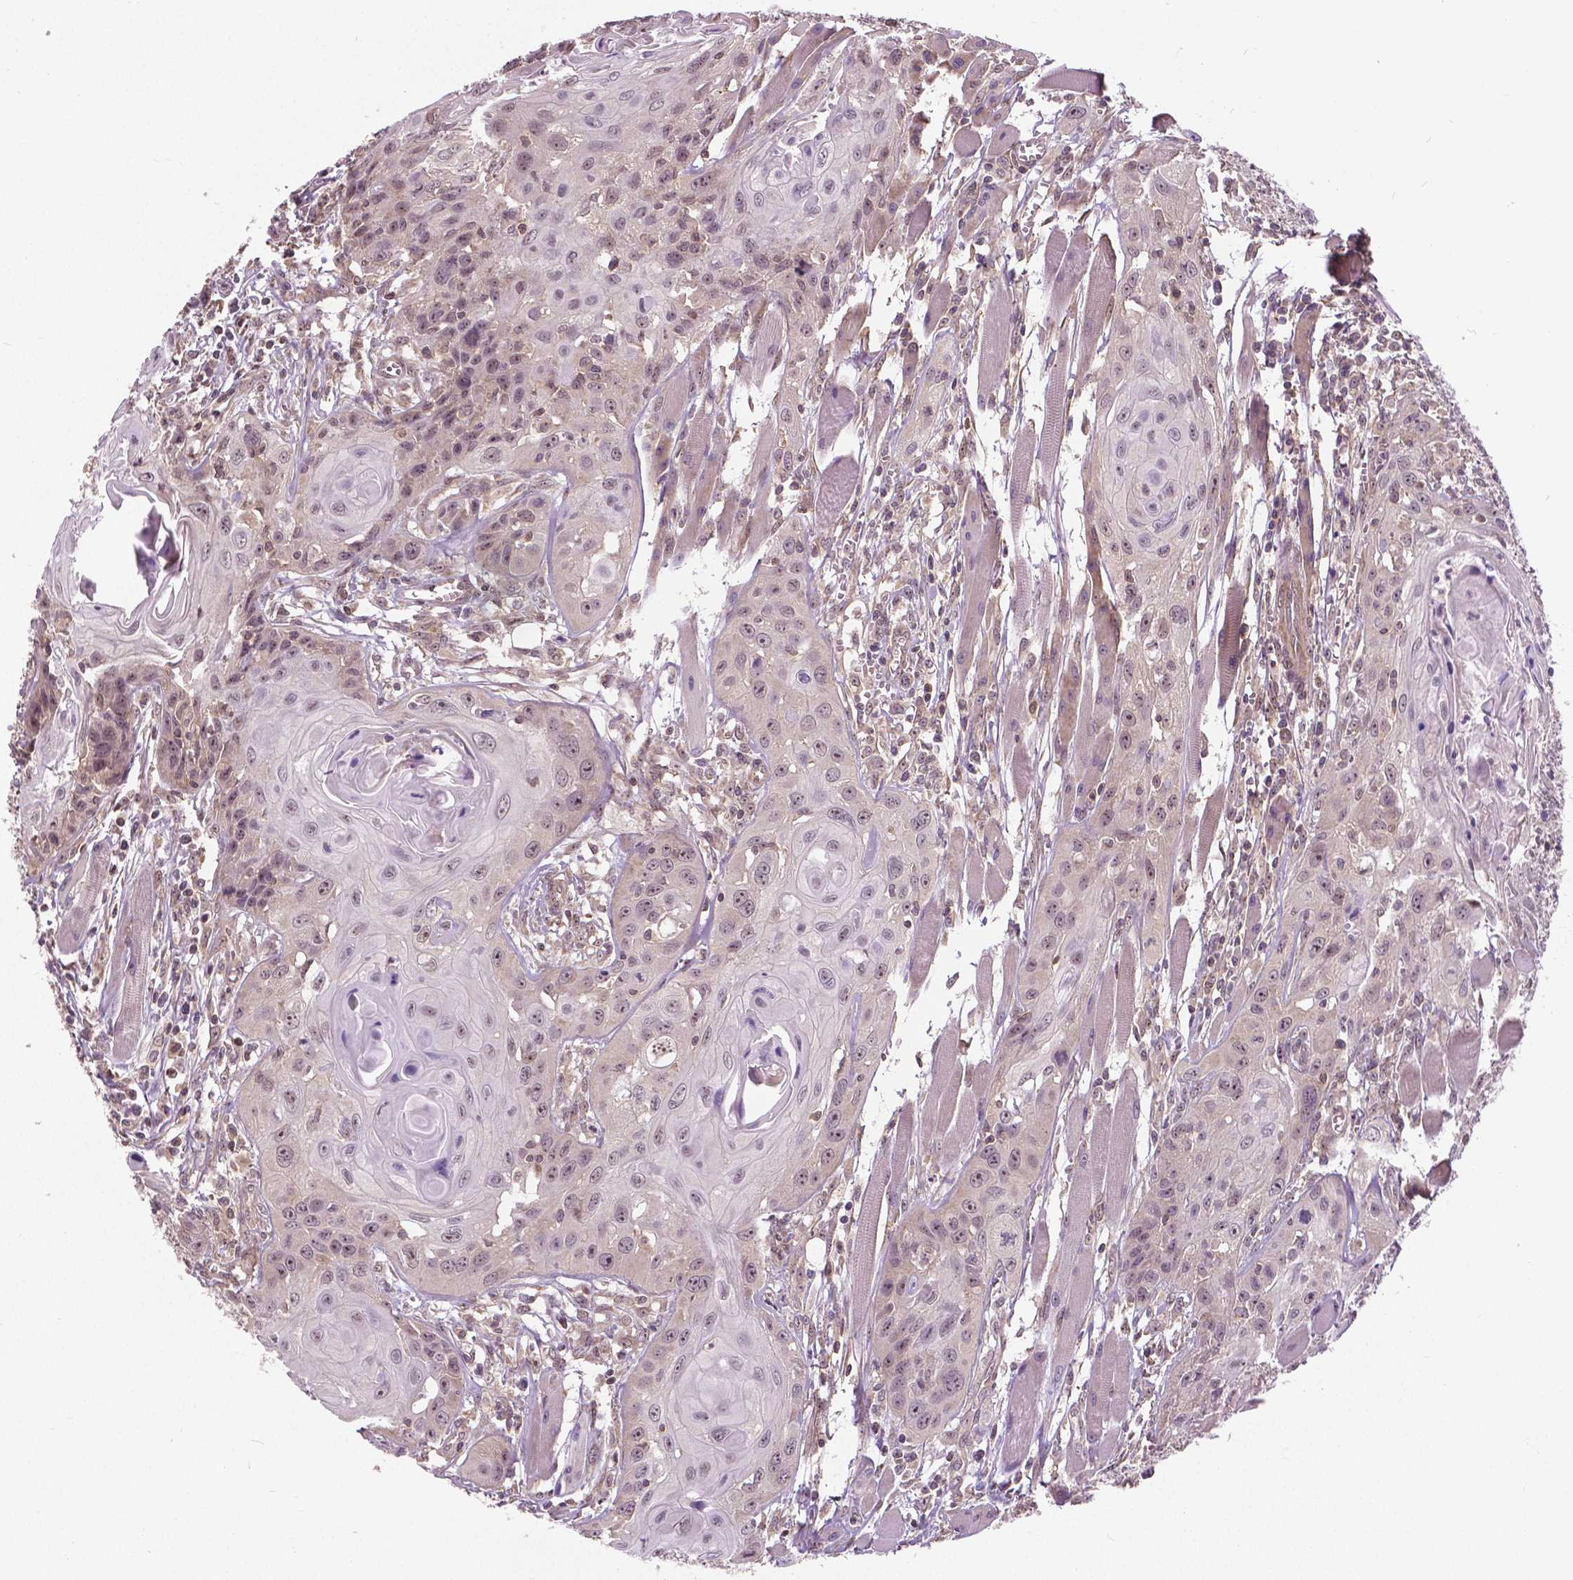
{"staining": {"intensity": "weak", "quantity": "<25%", "location": "nuclear"}, "tissue": "head and neck cancer", "cell_type": "Tumor cells", "image_type": "cancer", "snomed": [{"axis": "morphology", "description": "Squamous cell carcinoma, NOS"}, {"axis": "topography", "description": "Oral tissue"}, {"axis": "topography", "description": "Head-Neck"}], "caption": "Tumor cells are negative for protein expression in human squamous cell carcinoma (head and neck).", "gene": "ANXA13", "patient": {"sex": "male", "age": 58}}